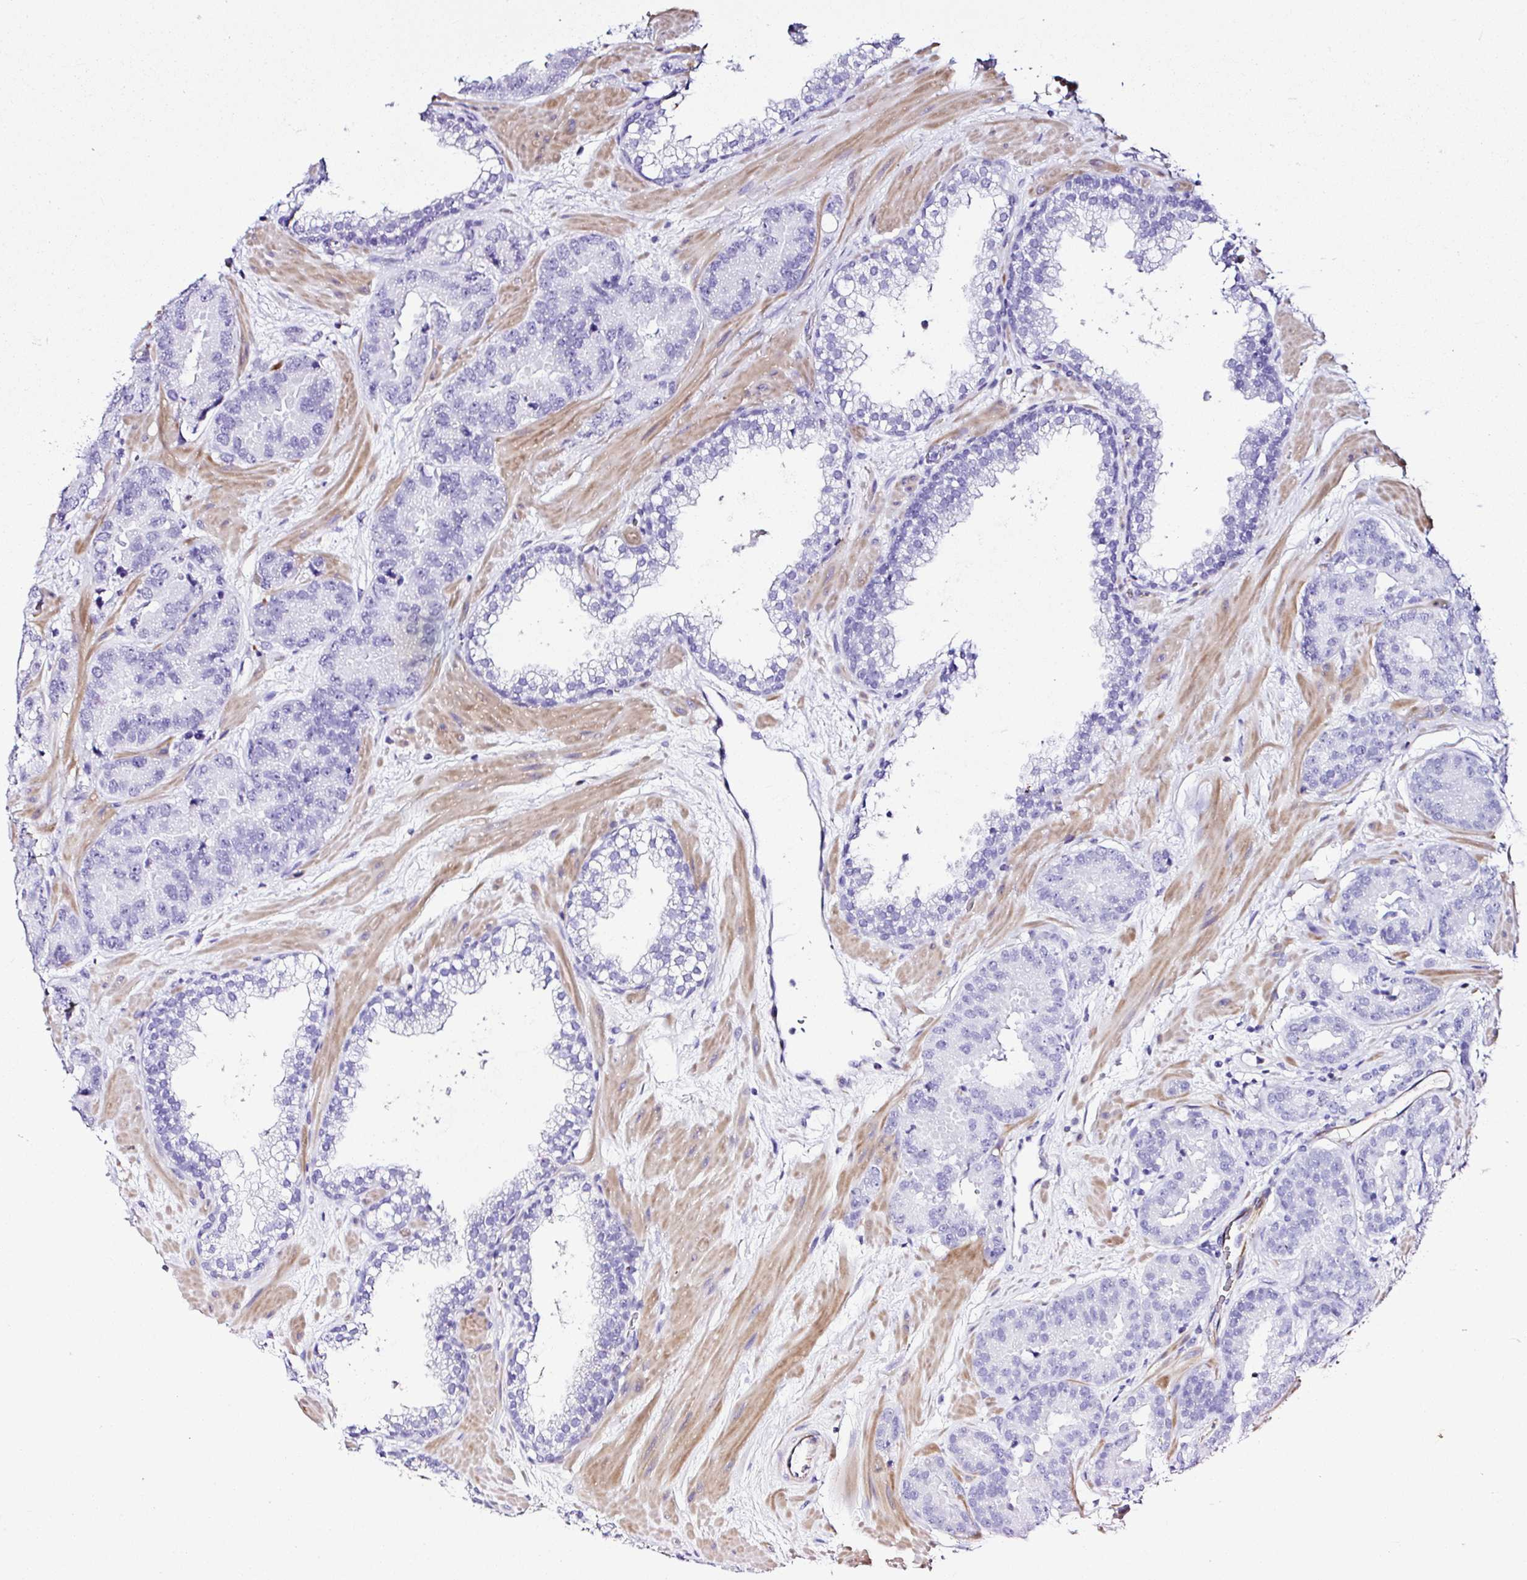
{"staining": {"intensity": "negative", "quantity": "none", "location": "none"}, "tissue": "prostate cancer", "cell_type": "Tumor cells", "image_type": "cancer", "snomed": [{"axis": "morphology", "description": "Adenocarcinoma, Low grade"}, {"axis": "topography", "description": "Prostate"}], "caption": "Tumor cells show no significant protein expression in prostate cancer (adenocarcinoma (low-grade)). (Brightfield microscopy of DAB IHC at high magnification).", "gene": "DEPDC5", "patient": {"sex": "male", "age": 62}}